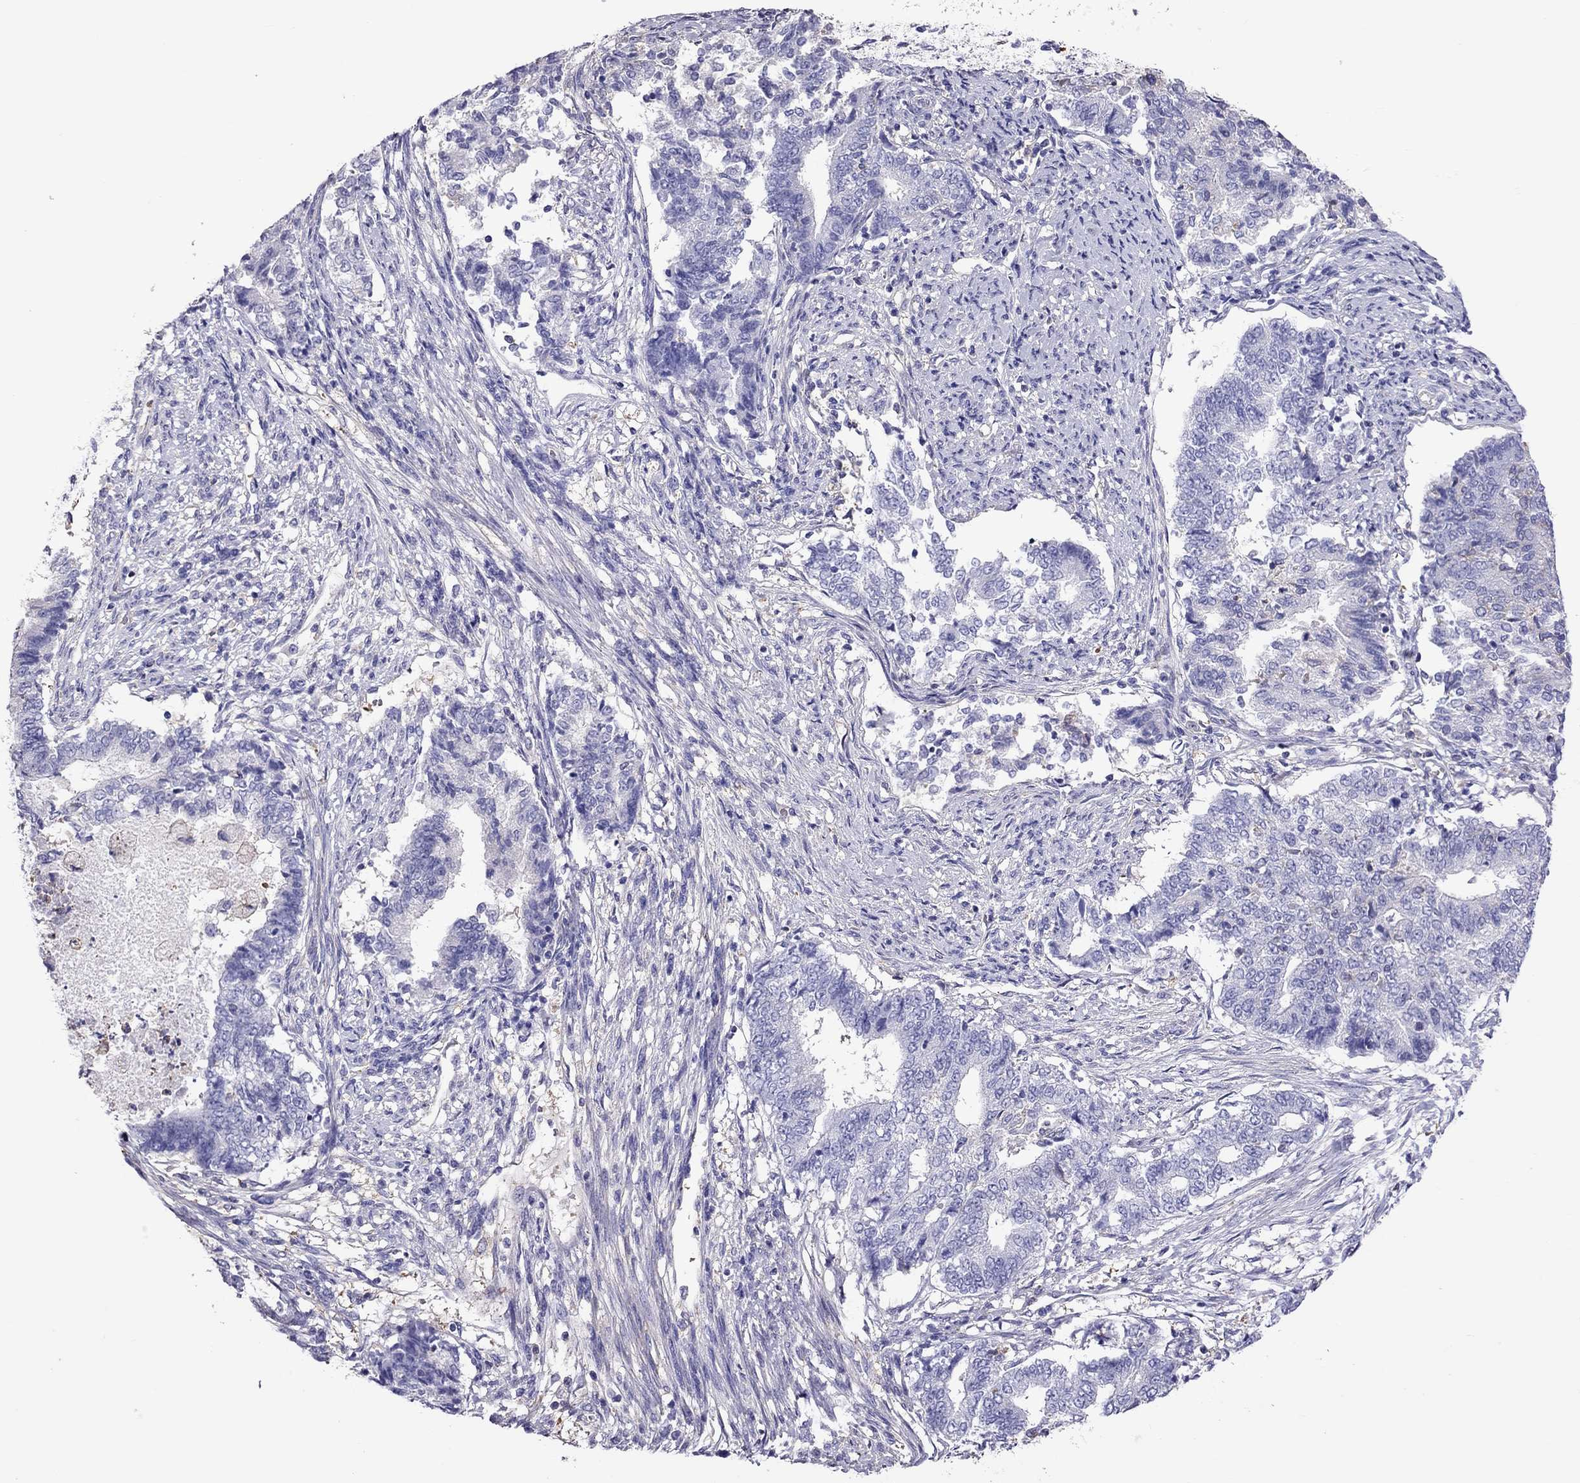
{"staining": {"intensity": "negative", "quantity": "none", "location": "none"}, "tissue": "endometrial cancer", "cell_type": "Tumor cells", "image_type": "cancer", "snomed": [{"axis": "morphology", "description": "Adenocarcinoma, NOS"}, {"axis": "topography", "description": "Endometrium"}], "caption": "A photomicrograph of endometrial cancer stained for a protein reveals no brown staining in tumor cells.", "gene": "TEX22", "patient": {"sex": "female", "age": 65}}